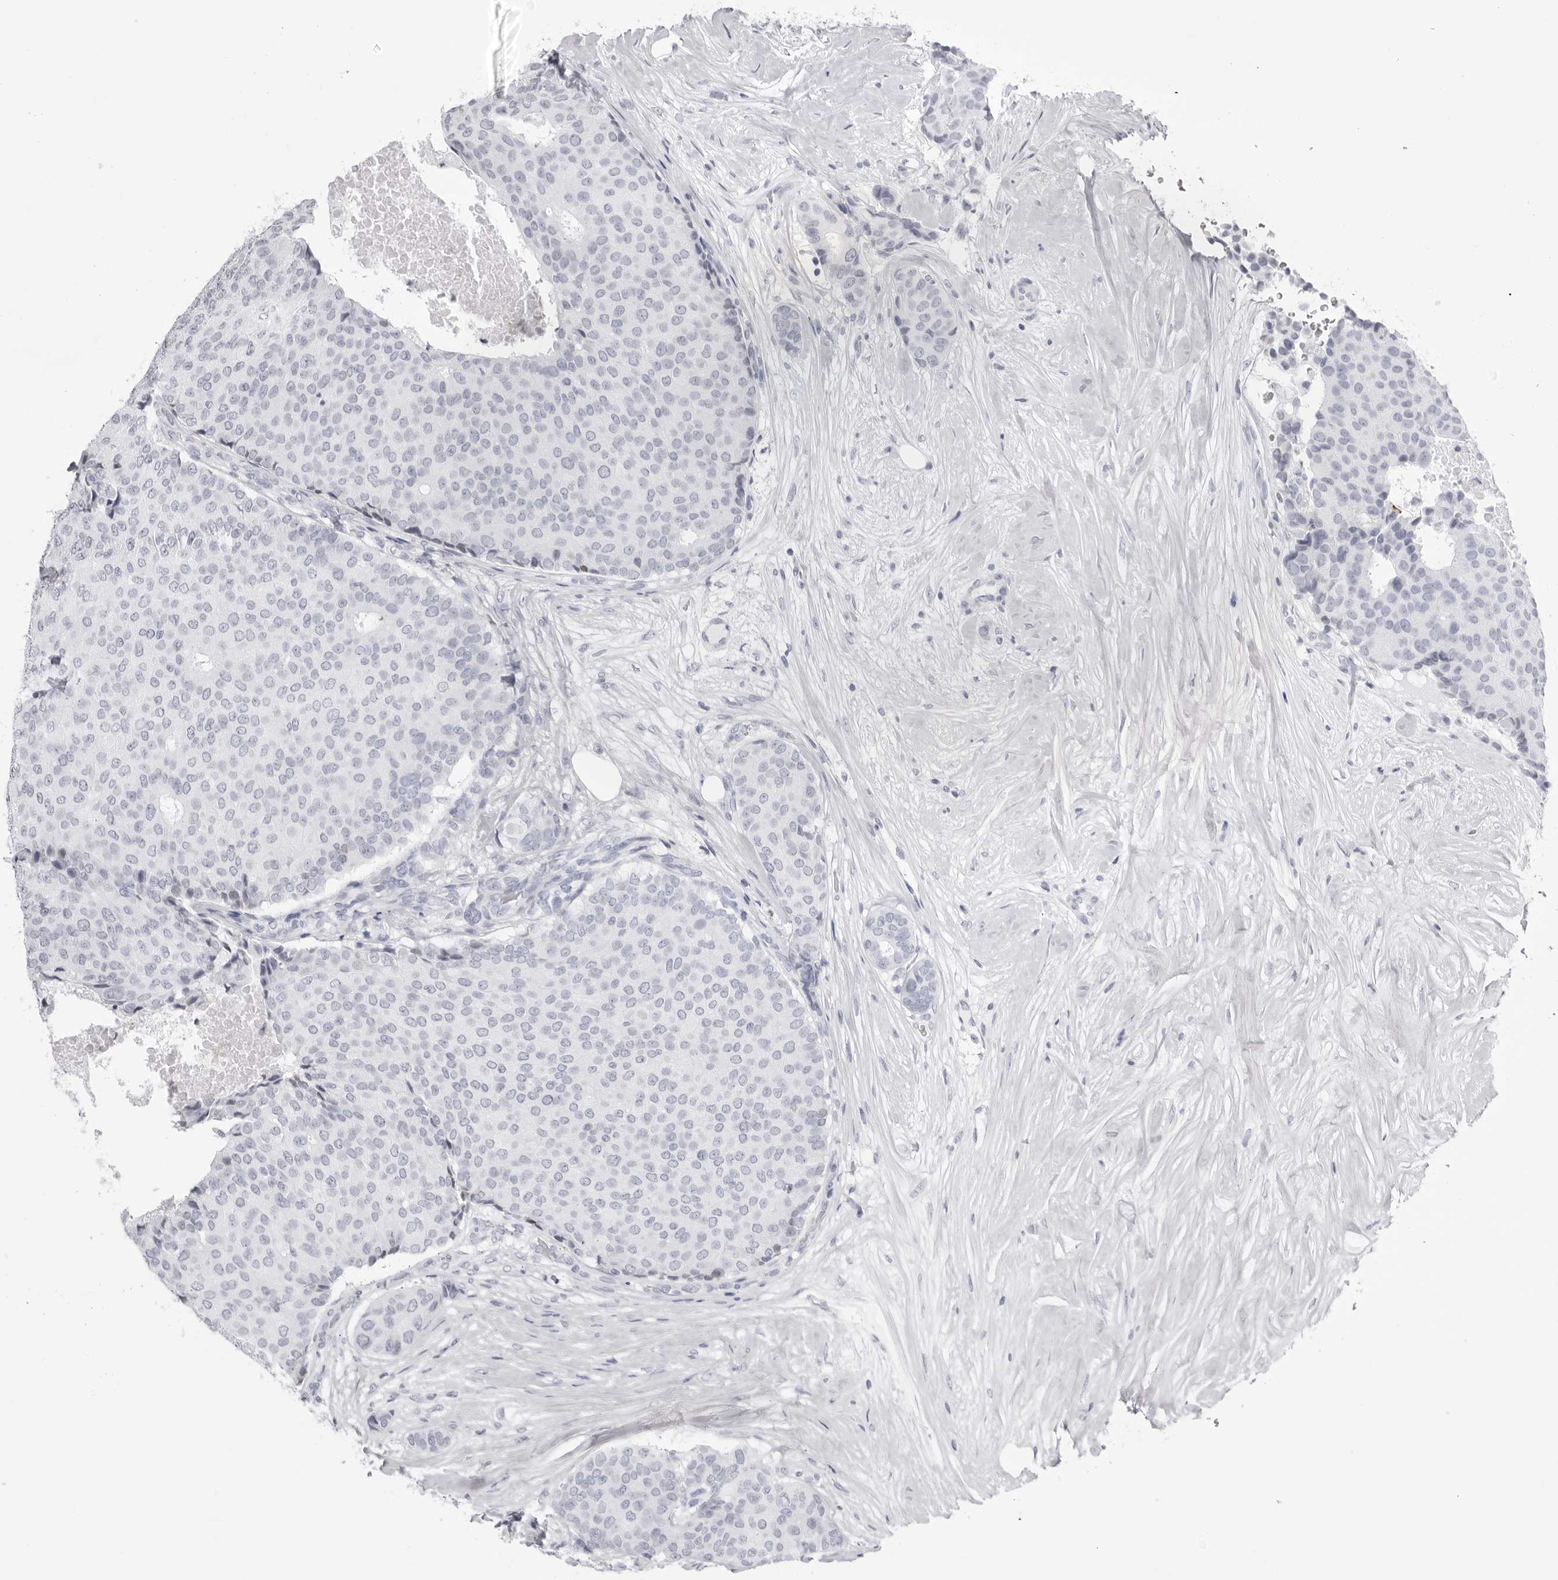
{"staining": {"intensity": "negative", "quantity": "none", "location": "none"}, "tissue": "breast cancer", "cell_type": "Tumor cells", "image_type": "cancer", "snomed": [{"axis": "morphology", "description": "Duct carcinoma"}, {"axis": "topography", "description": "Breast"}], "caption": "Tumor cells are negative for protein expression in human breast cancer.", "gene": "TMOD4", "patient": {"sex": "female", "age": 75}}